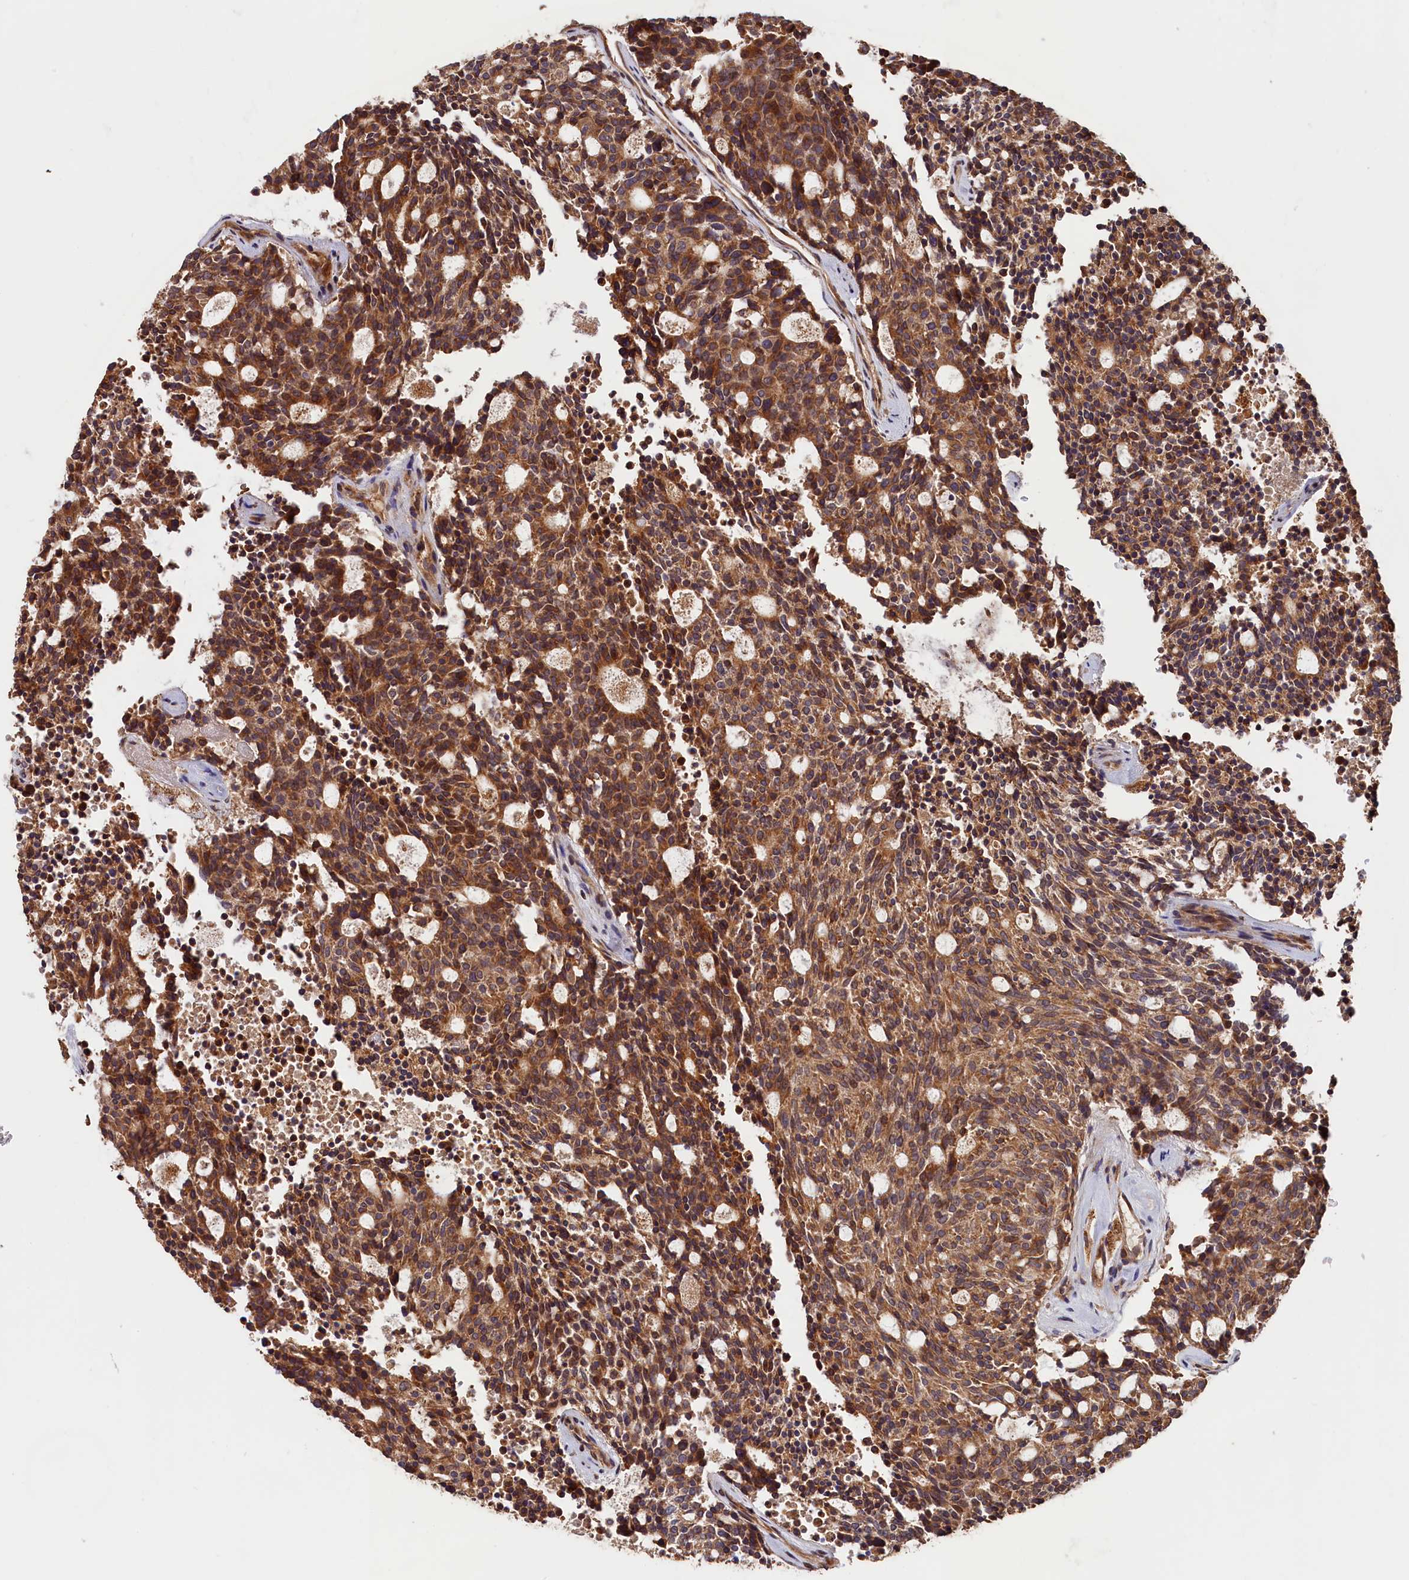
{"staining": {"intensity": "strong", "quantity": ">75%", "location": "cytoplasmic/membranous"}, "tissue": "carcinoid", "cell_type": "Tumor cells", "image_type": "cancer", "snomed": [{"axis": "morphology", "description": "Carcinoid, malignant, NOS"}, {"axis": "topography", "description": "Pancreas"}], "caption": "Tumor cells reveal high levels of strong cytoplasmic/membranous staining in about >75% of cells in human carcinoid. The staining is performed using DAB brown chromogen to label protein expression. The nuclei are counter-stained blue using hematoxylin.", "gene": "HMOX2", "patient": {"sex": "female", "age": 54}}